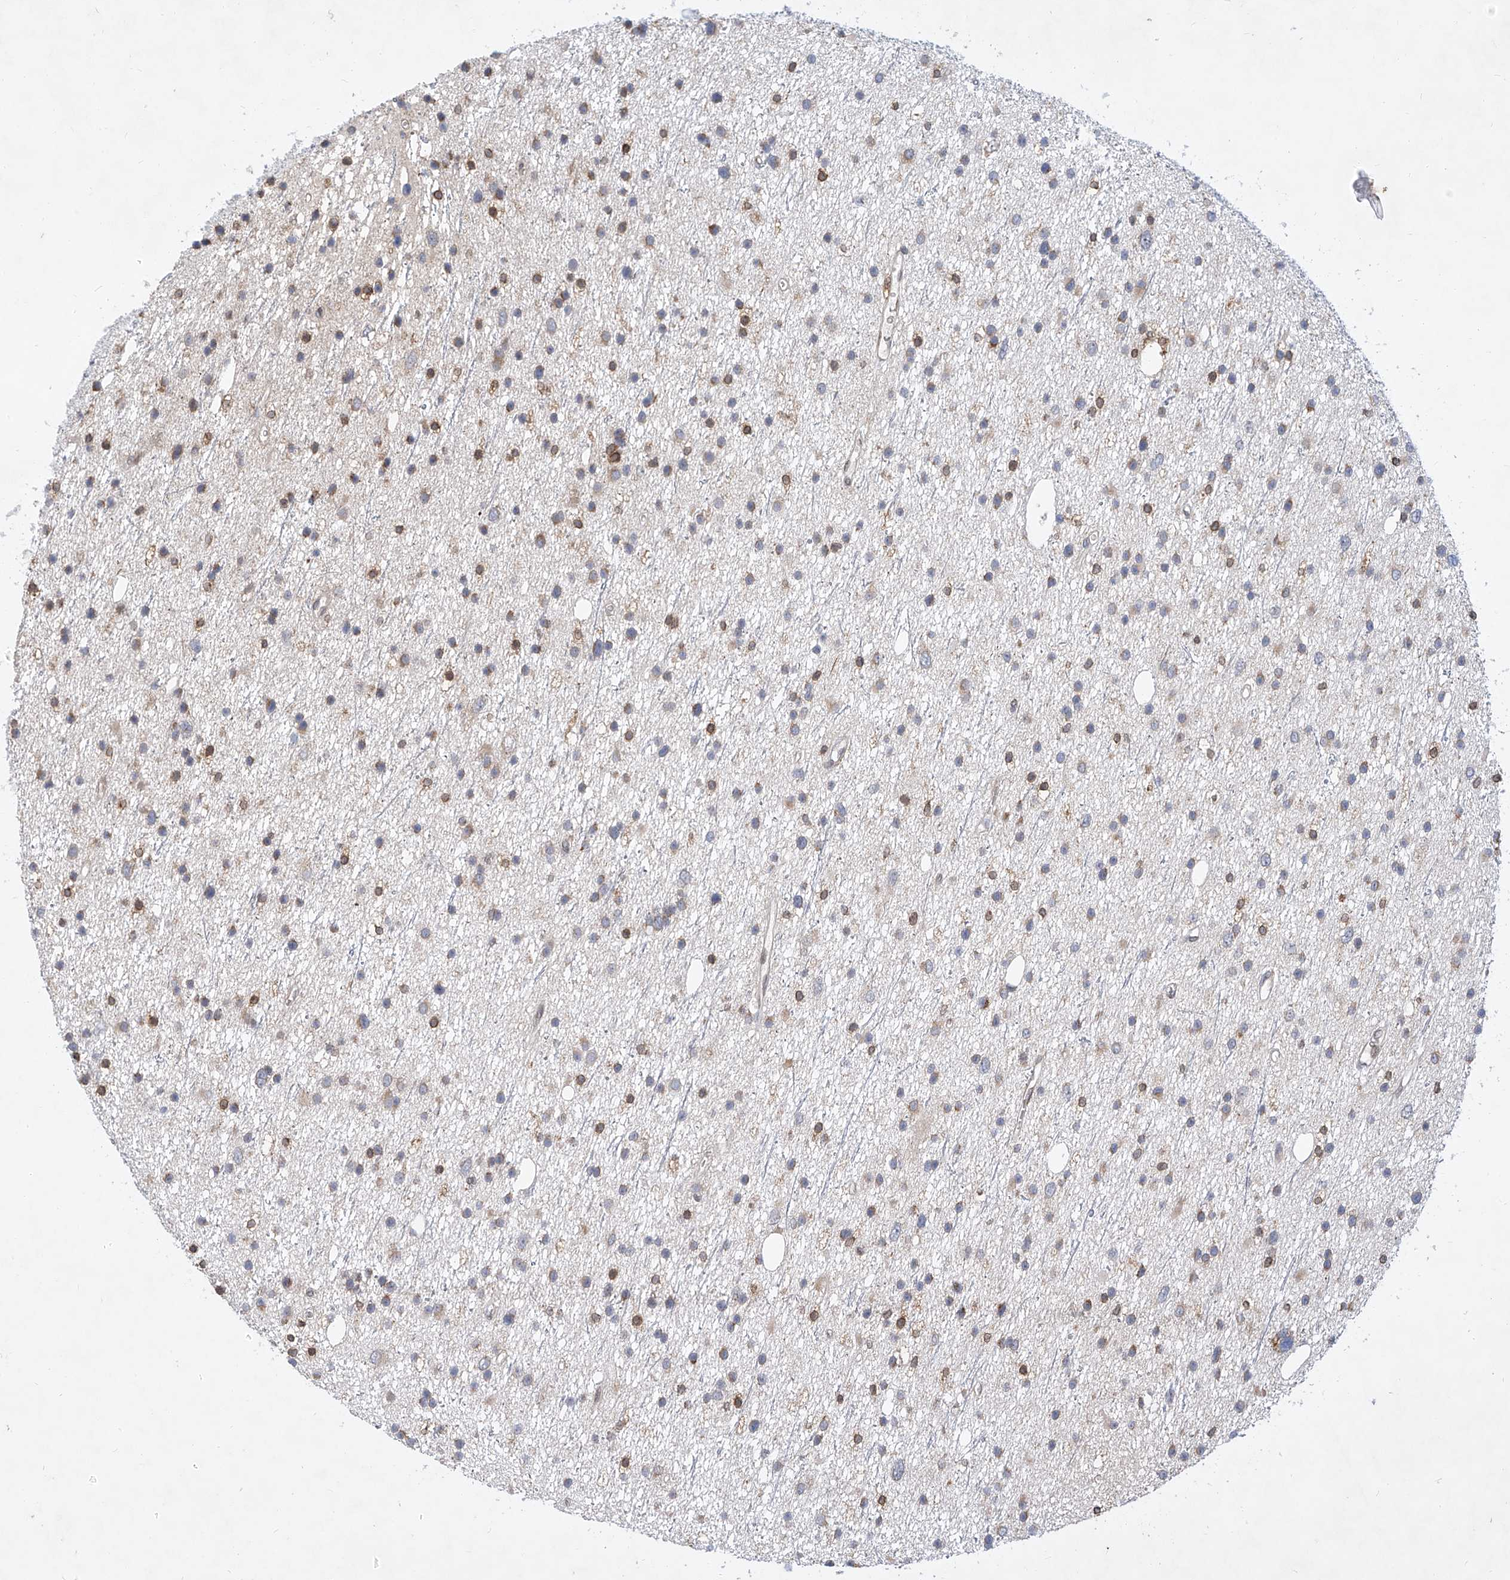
{"staining": {"intensity": "negative", "quantity": "none", "location": "none"}, "tissue": "glioma", "cell_type": "Tumor cells", "image_type": "cancer", "snomed": [{"axis": "morphology", "description": "Glioma, malignant, Low grade"}, {"axis": "topography", "description": "Cerebral cortex"}], "caption": "A photomicrograph of malignant glioma (low-grade) stained for a protein exhibits no brown staining in tumor cells.", "gene": "MX2", "patient": {"sex": "female", "age": 39}}